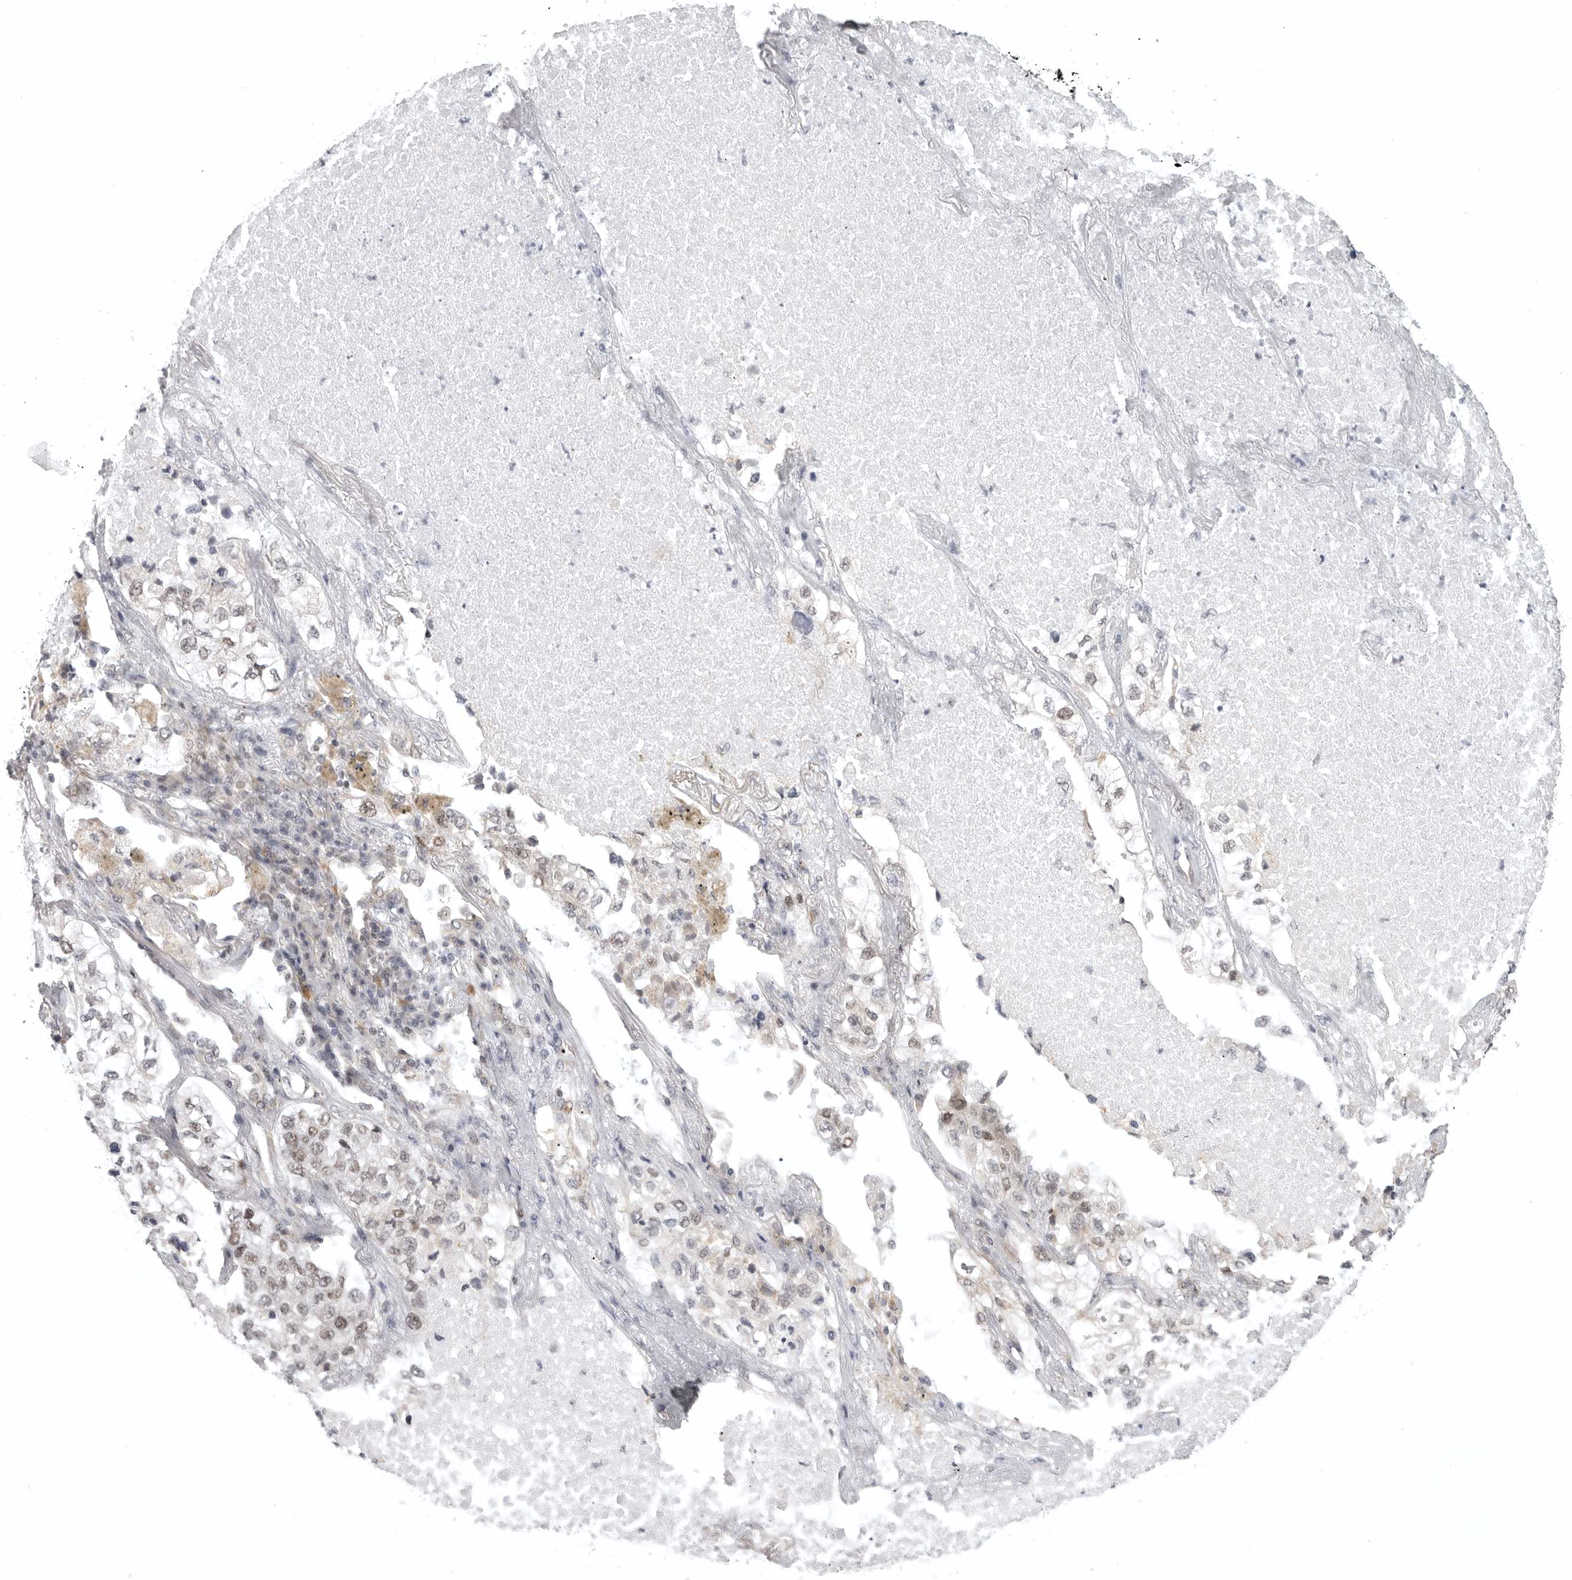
{"staining": {"intensity": "weak", "quantity": "25%-75%", "location": "nuclear"}, "tissue": "lung cancer", "cell_type": "Tumor cells", "image_type": "cancer", "snomed": [{"axis": "morphology", "description": "Adenocarcinoma, NOS"}, {"axis": "topography", "description": "Lung"}], "caption": "Weak nuclear staining is appreciated in about 25%-75% of tumor cells in lung cancer.", "gene": "PRDM10", "patient": {"sex": "male", "age": 63}}